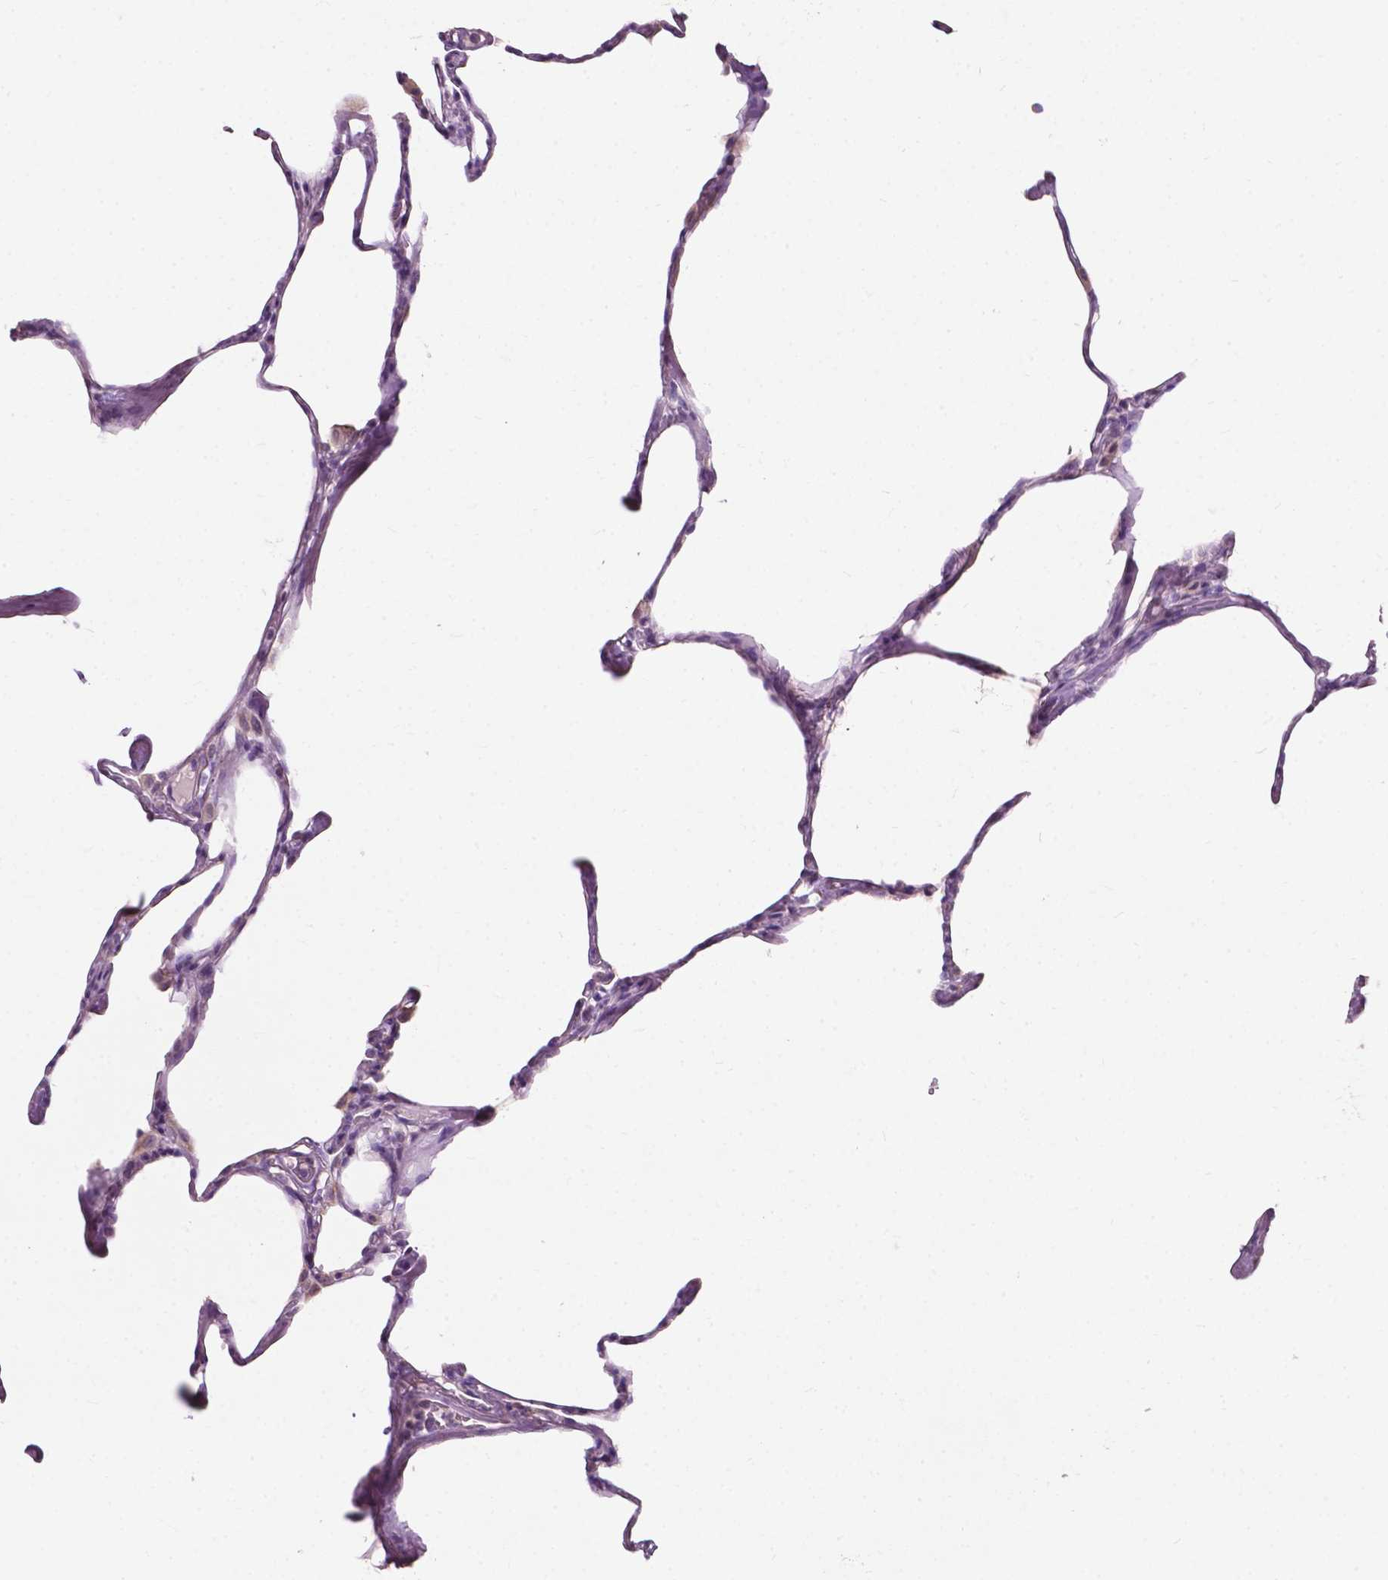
{"staining": {"intensity": "weak", "quantity": "<25%", "location": "cytoplasmic/membranous"}, "tissue": "lung", "cell_type": "Alveolar cells", "image_type": "normal", "snomed": [{"axis": "morphology", "description": "Normal tissue, NOS"}, {"axis": "topography", "description": "Lung"}], "caption": "Image shows no protein positivity in alveolar cells of normal lung. The staining is performed using DAB (3,3'-diaminobenzidine) brown chromogen with nuclei counter-stained in using hematoxylin.", "gene": "NDUFS1", "patient": {"sex": "male", "age": 65}}